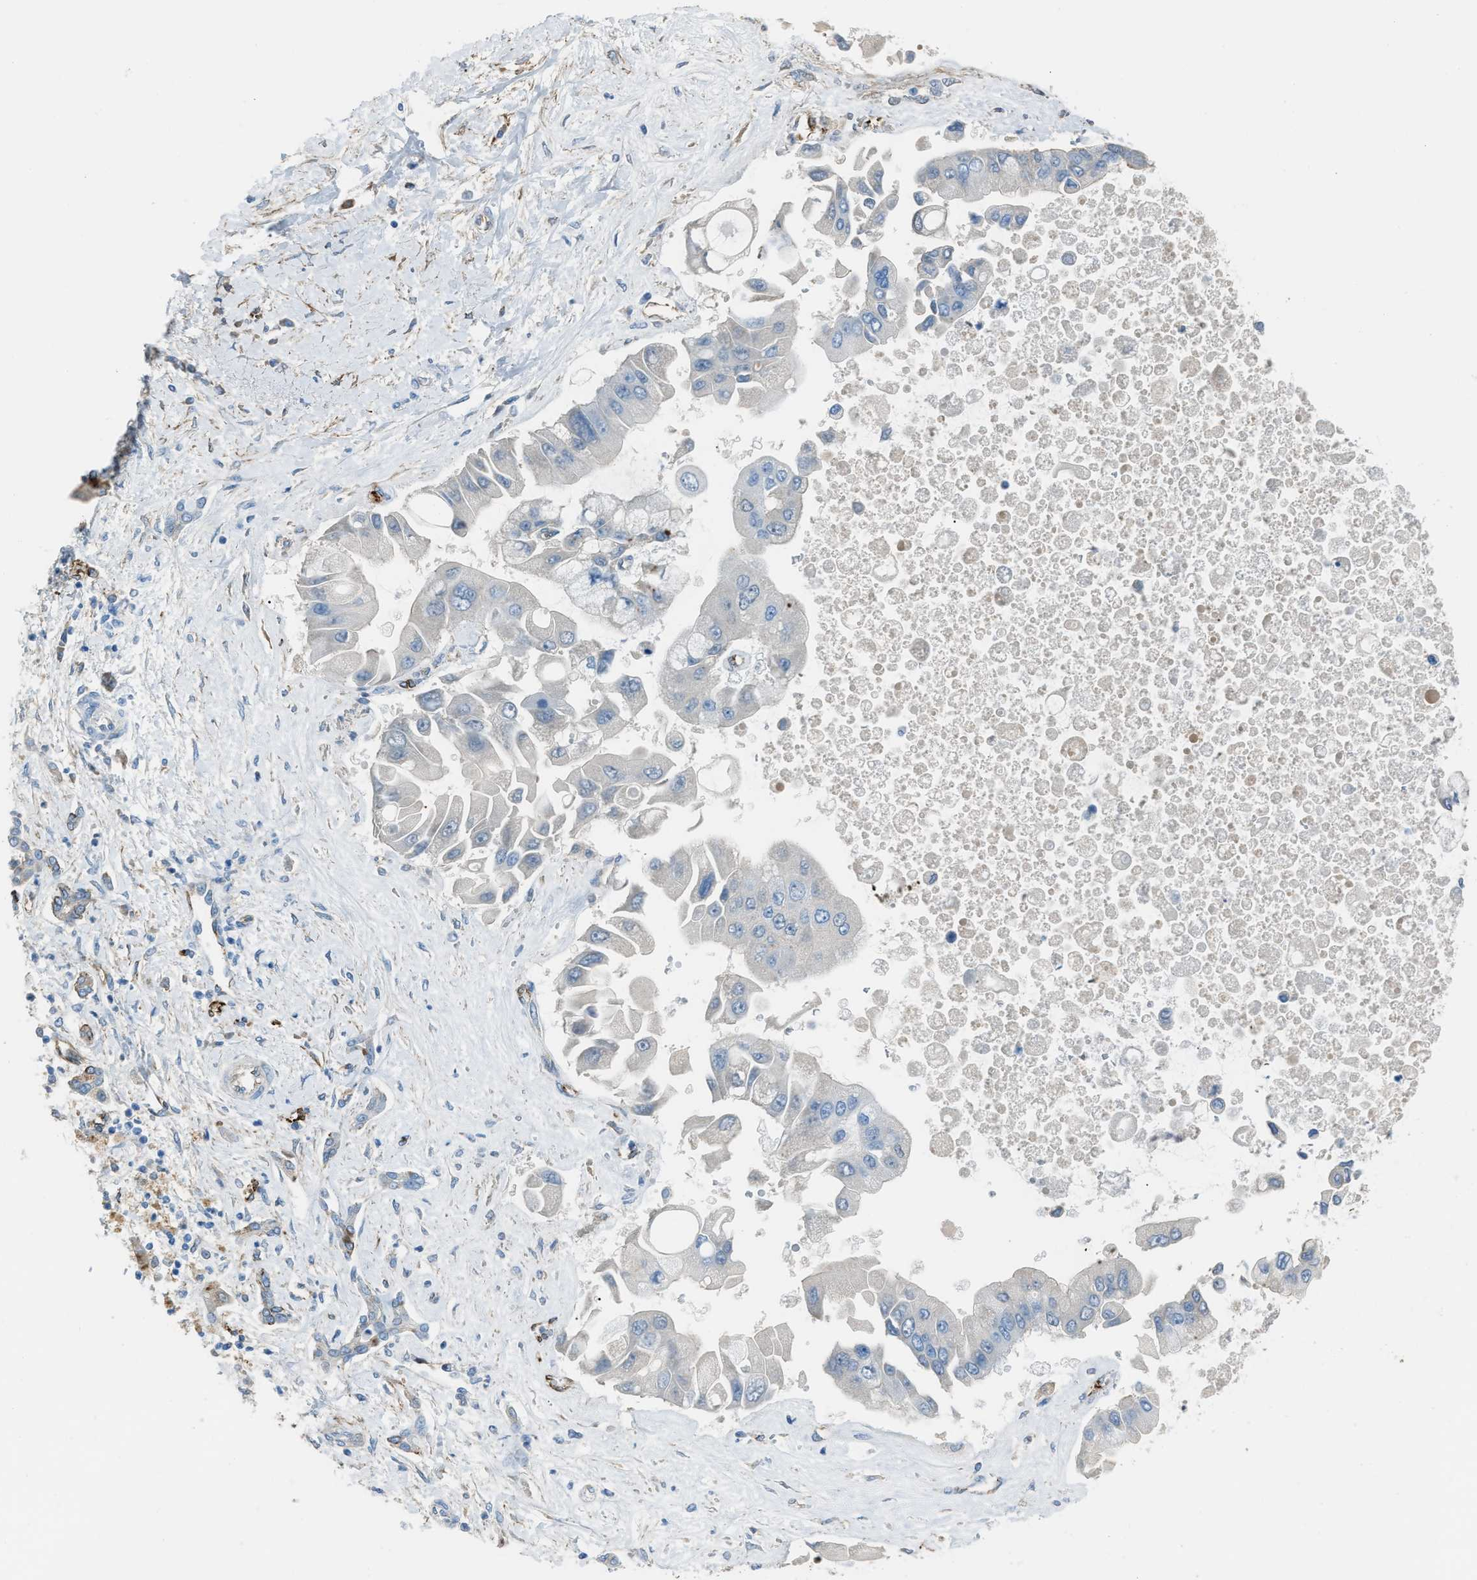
{"staining": {"intensity": "negative", "quantity": "none", "location": "none"}, "tissue": "liver cancer", "cell_type": "Tumor cells", "image_type": "cancer", "snomed": [{"axis": "morphology", "description": "Cholangiocarcinoma"}, {"axis": "topography", "description": "Liver"}], "caption": "There is no significant positivity in tumor cells of liver cancer. The staining was performed using DAB to visualize the protein expression in brown, while the nuclei were stained in blue with hematoxylin (Magnification: 20x).", "gene": "SLC22A15", "patient": {"sex": "male", "age": 50}}